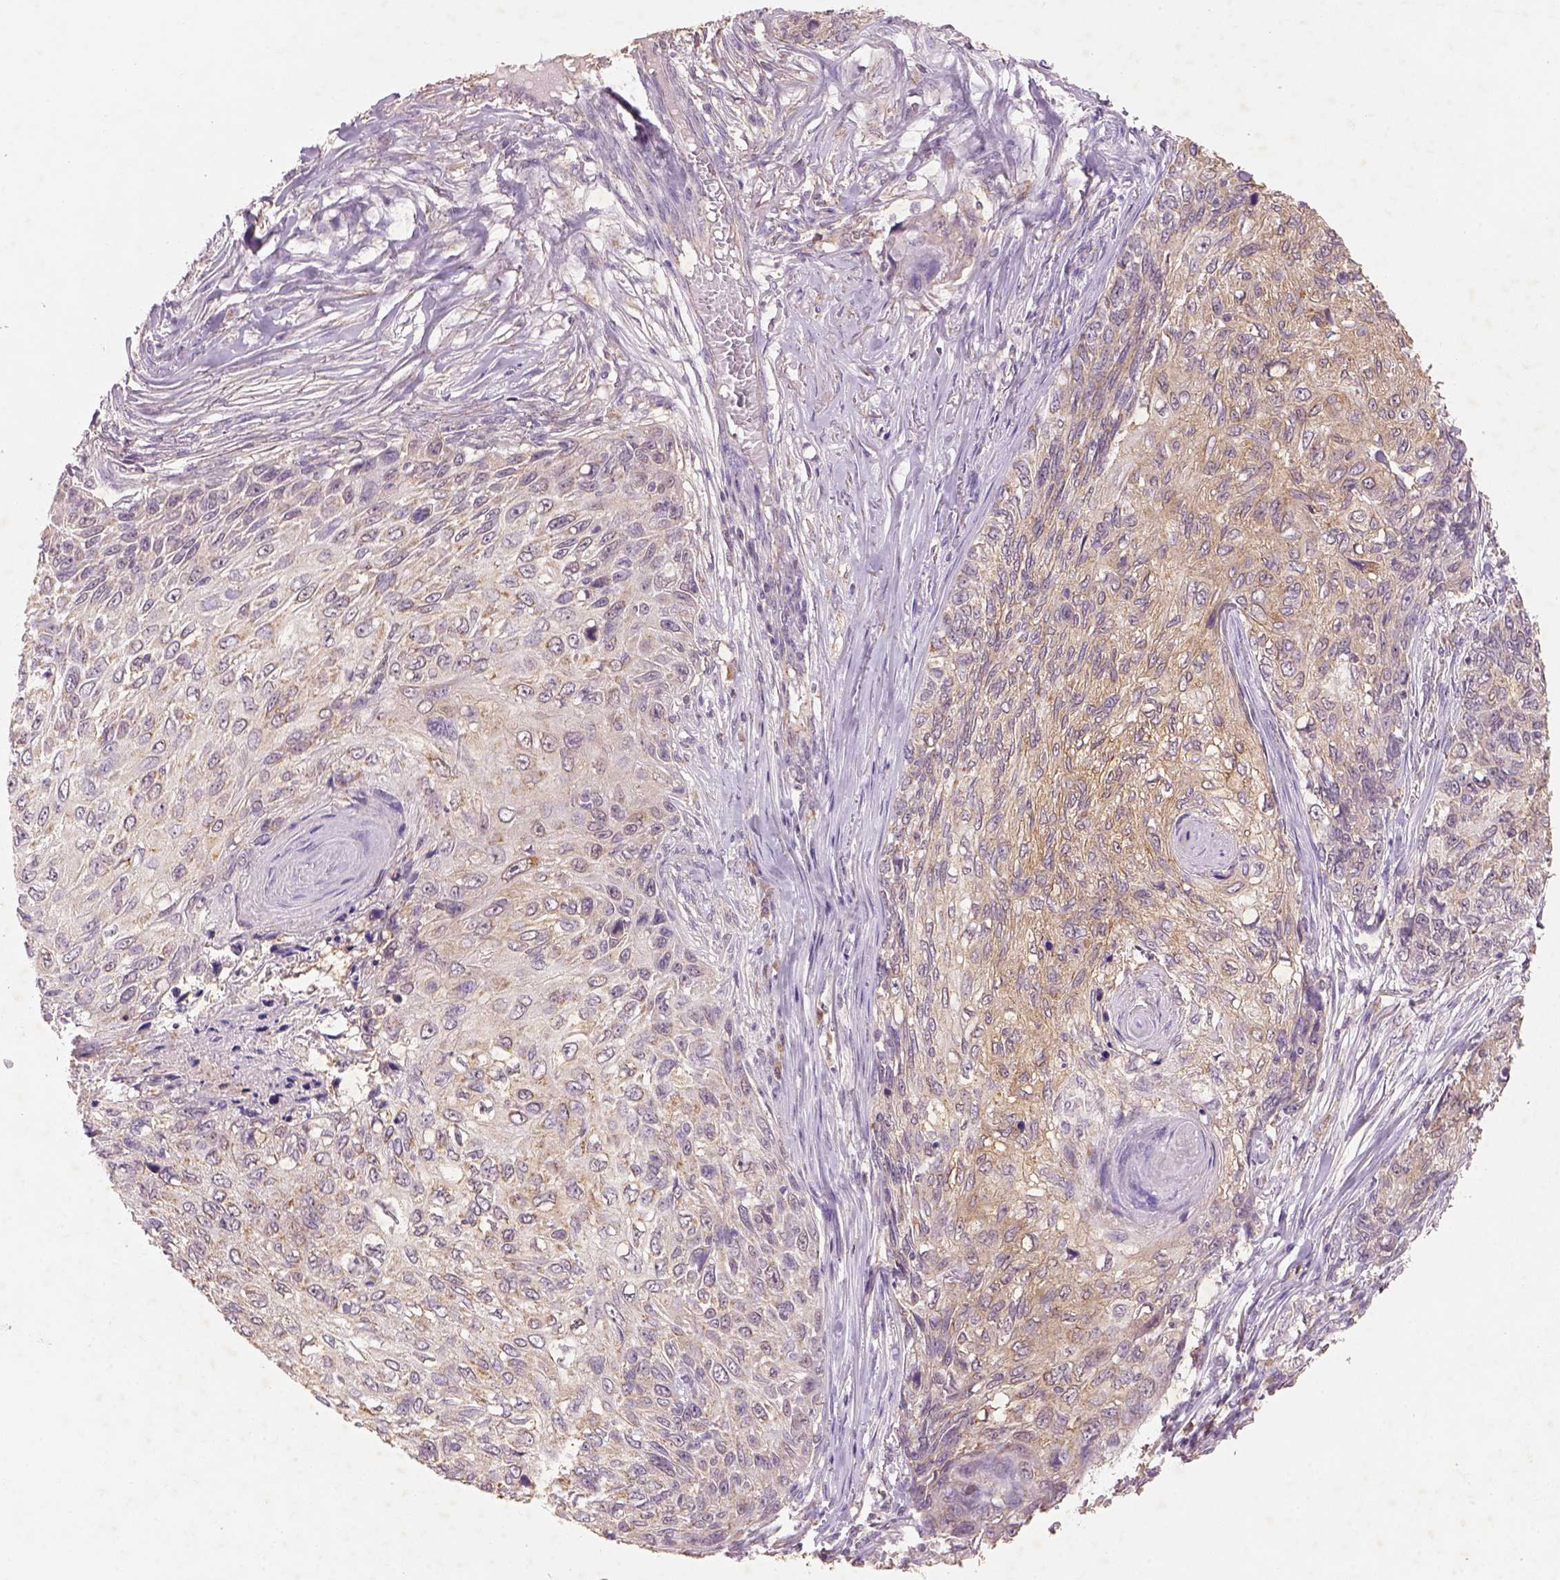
{"staining": {"intensity": "weak", "quantity": ">75%", "location": "cytoplasmic/membranous"}, "tissue": "skin cancer", "cell_type": "Tumor cells", "image_type": "cancer", "snomed": [{"axis": "morphology", "description": "Squamous cell carcinoma, NOS"}, {"axis": "topography", "description": "Skin"}], "caption": "Immunohistochemistry (IHC) (DAB (3,3'-diaminobenzidine)) staining of skin cancer shows weak cytoplasmic/membranous protein positivity in approximately >75% of tumor cells. The staining was performed using DAB (3,3'-diaminobenzidine), with brown indicating positive protein expression. Nuclei are stained blue with hematoxylin.", "gene": "AP2B1", "patient": {"sex": "male", "age": 92}}